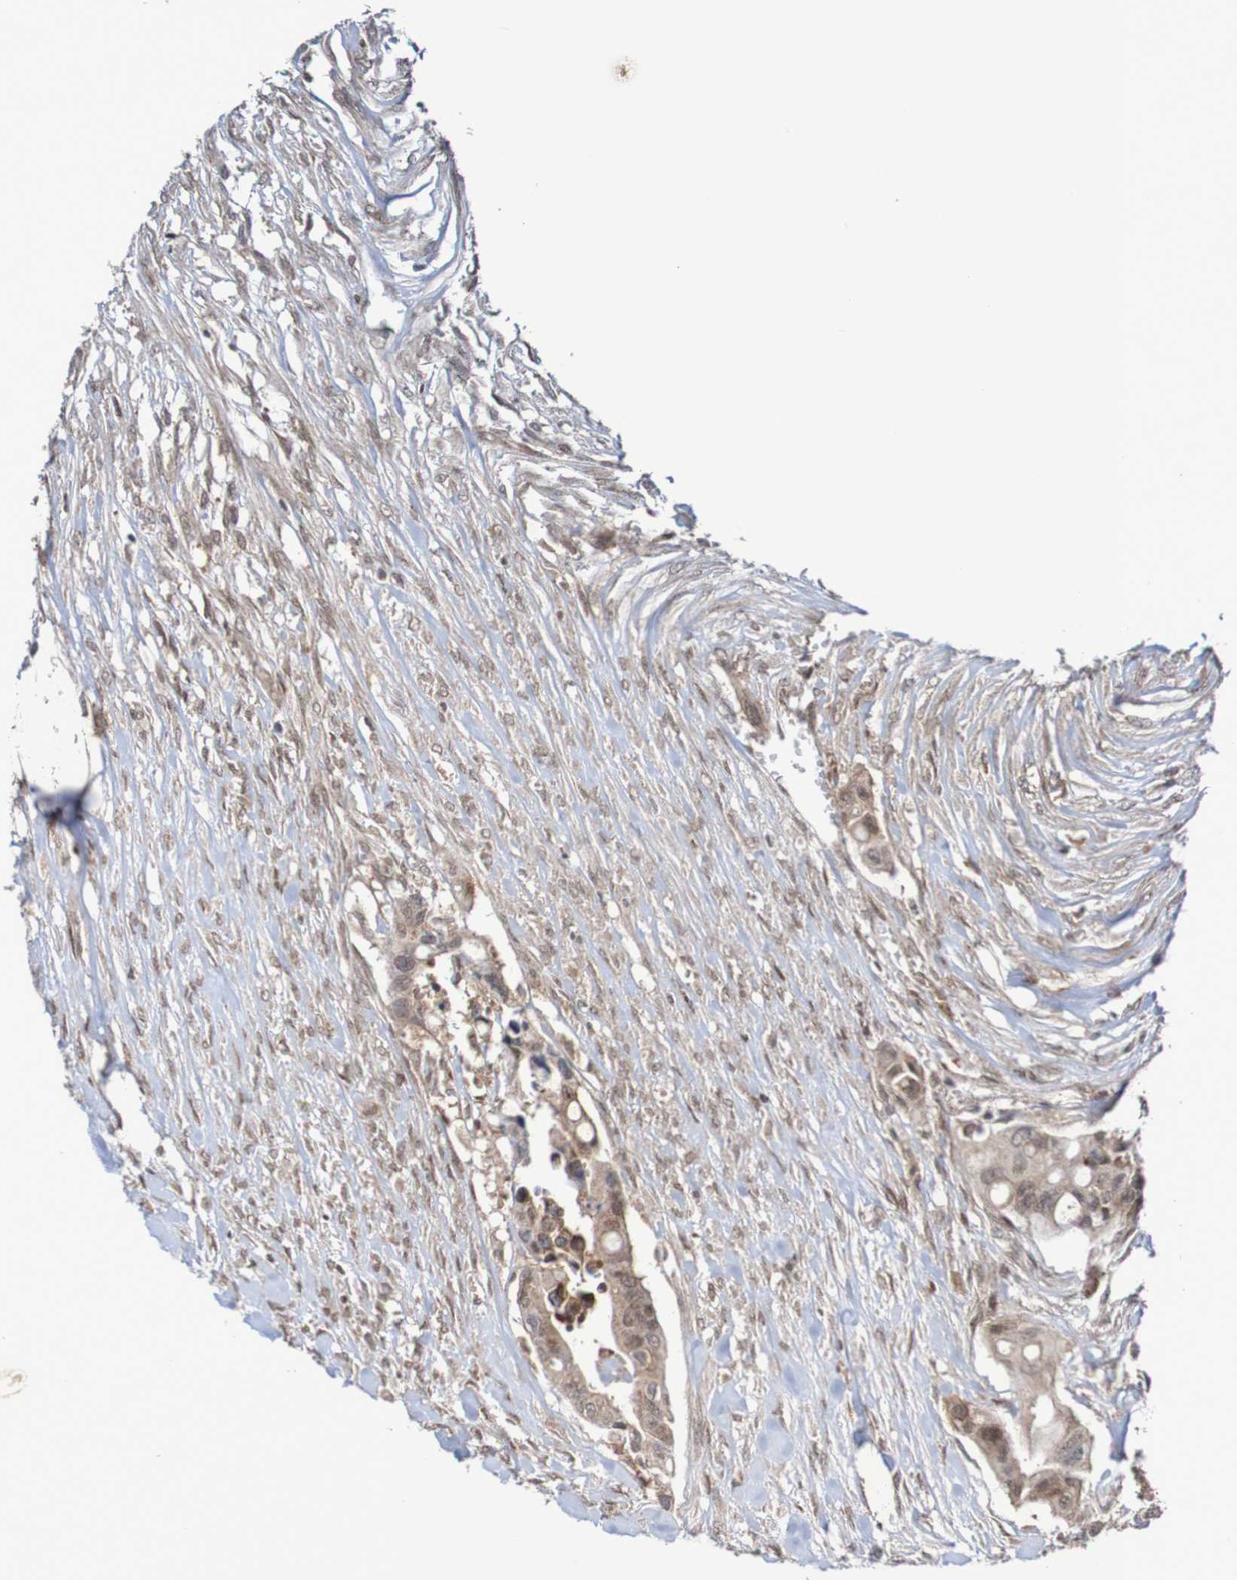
{"staining": {"intensity": "weak", "quantity": ">75%", "location": "cytoplasmic/membranous"}, "tissue": "colorectal cancer", "cell_type": "Tumor cells", "image_type": "cancer", "snomed": [{"axis": "morphology", "description": "Adenocarcinoma, NOS"}, {"axis": "topography", "description": "Colon"}], "caption": "Immunohistochemical staining of colorectal adenocarcinoma demonstrates low levels of weak cytoplasmic/membranous positivity in about >75% of tumor cells.", "gene": "ITLN1", "patient": {"sex": "female", "age": 57}}